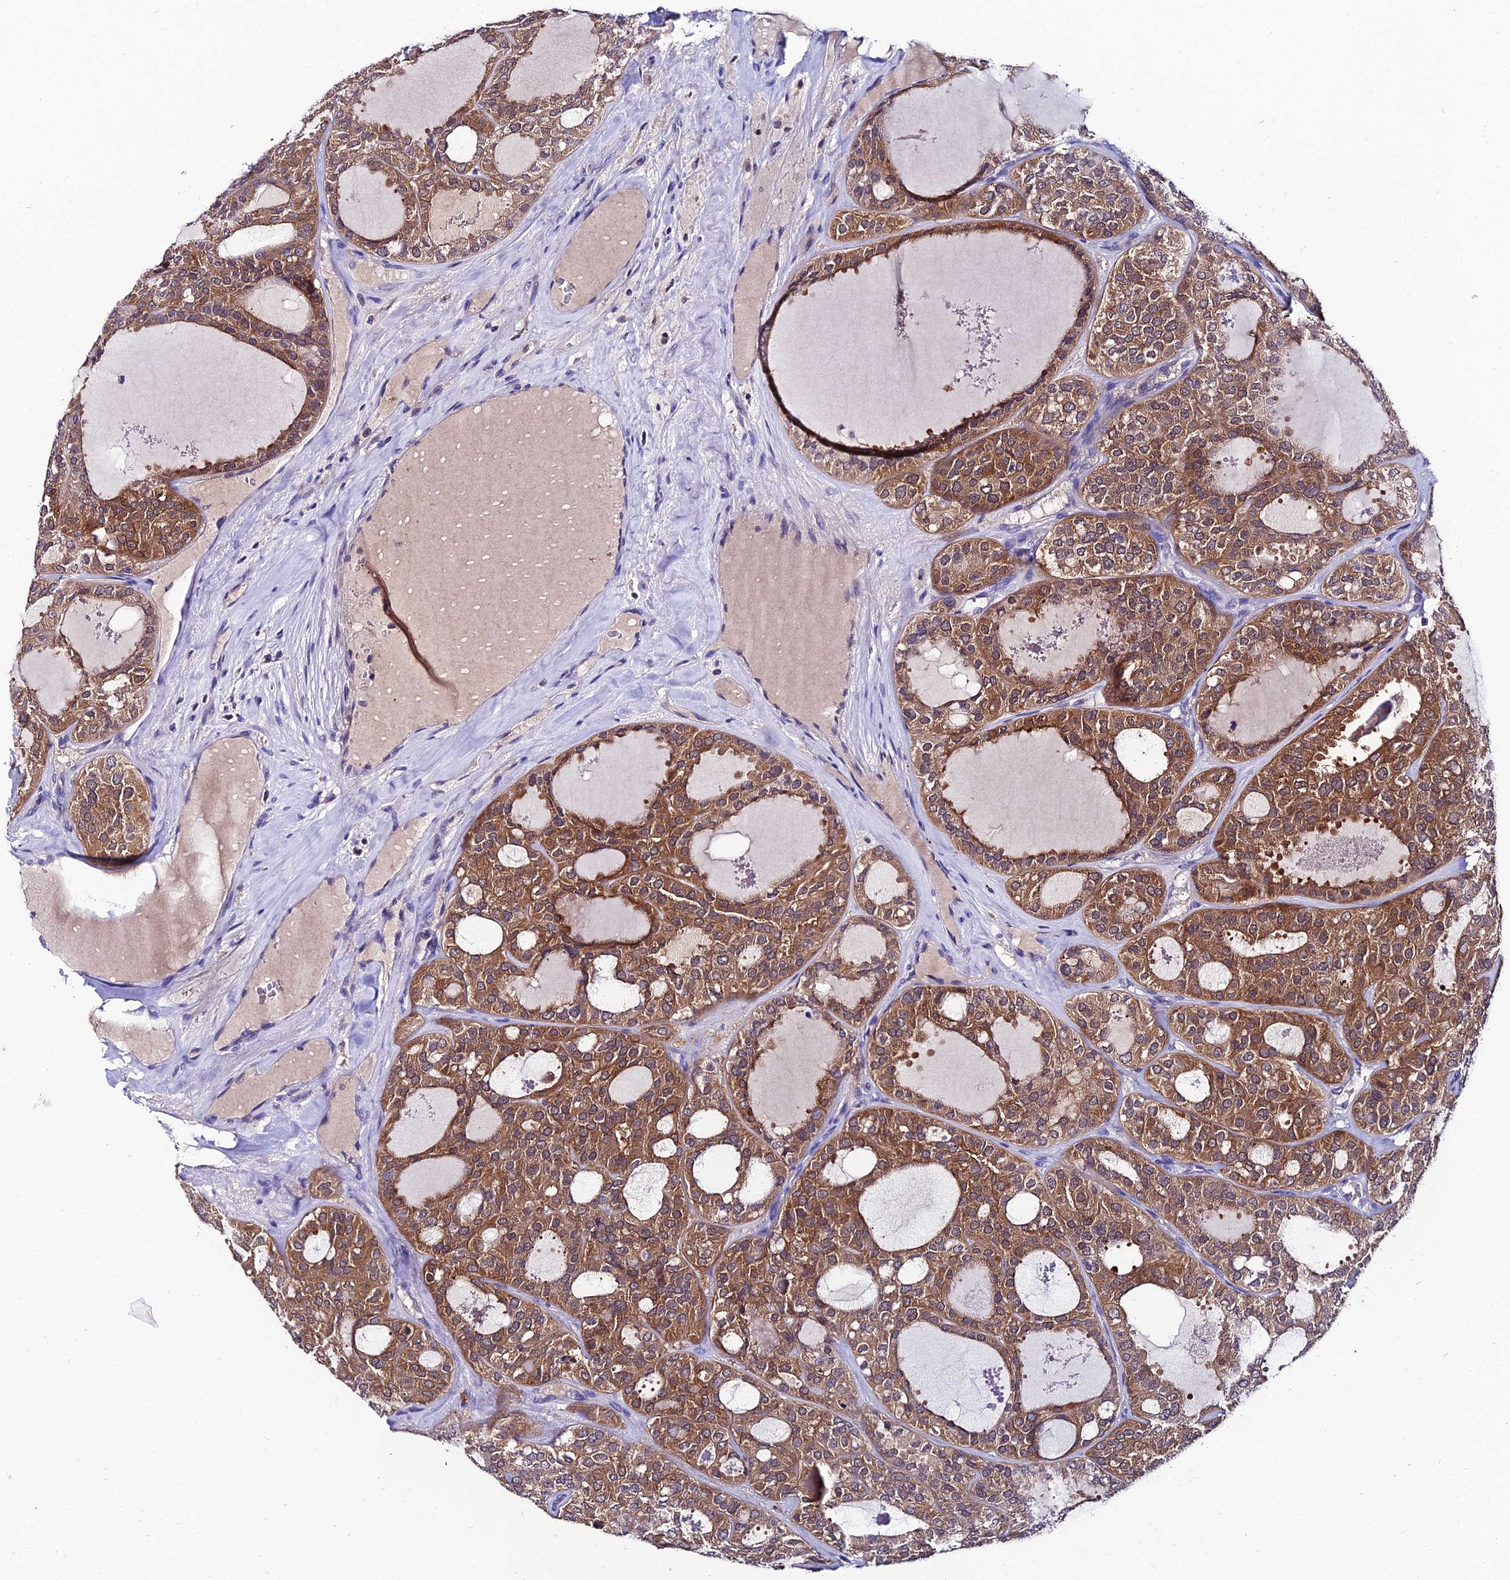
{"staining": {"intensity": "strong", "quantity": ">75%", "location": "cytoplasmic/membranous"}, "tissue": "thyroid cancer", "cell_type": "Tumor cells", "image_type": "cancer", "snomed": [{"axis": "morphology", "description": "Follicular adenoma carcinoma, NOS"}, {"axis": "topography", "description": "Thyroid gland"}], "caption": "Protein expression analysis of follicular adenoma carcinoma (thyroid) exhibits strong cytoplasmic/membranous positivity in about >75% of tumor cells.", "gene": "LGALS7", "patient": {"sex": "male", "age": 75}}